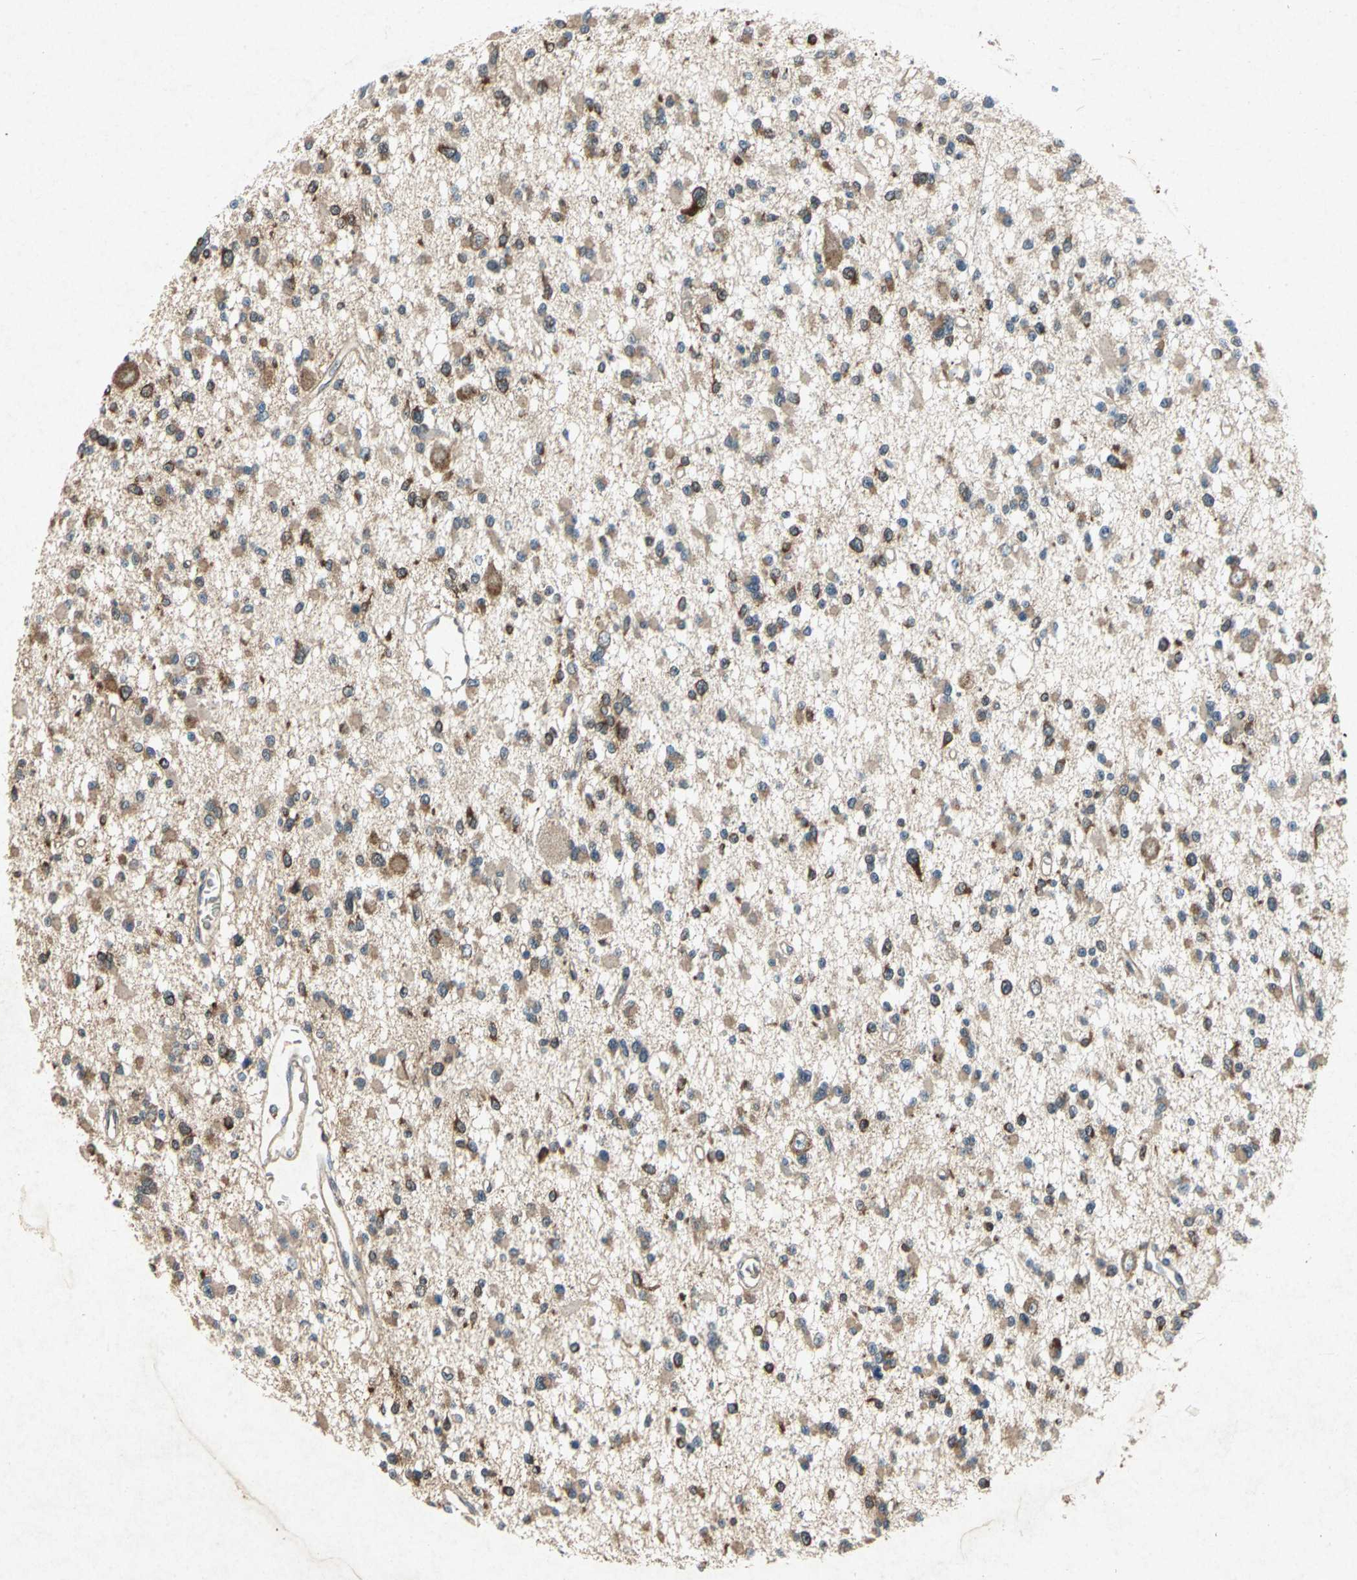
{"staining": {"intensity": "moderate", "quantity": ">75%", "location": "cytoplasmic/membranous"}, "tissue": "glioma", "cell_type": "Tumor cells", "image_type": "cancer", "snomed": [{"axis": "morphology", "description": "Glioma, malignant, Low grade"}, {"axis": "topography", "description": "Brain"}], "caption": "Human malignant low-grade glioma stained with a protein marker displays moderate staining in tumor cells.", "gene": "HSP90AB1", "patient": {"sex": "female", "age": 22}}